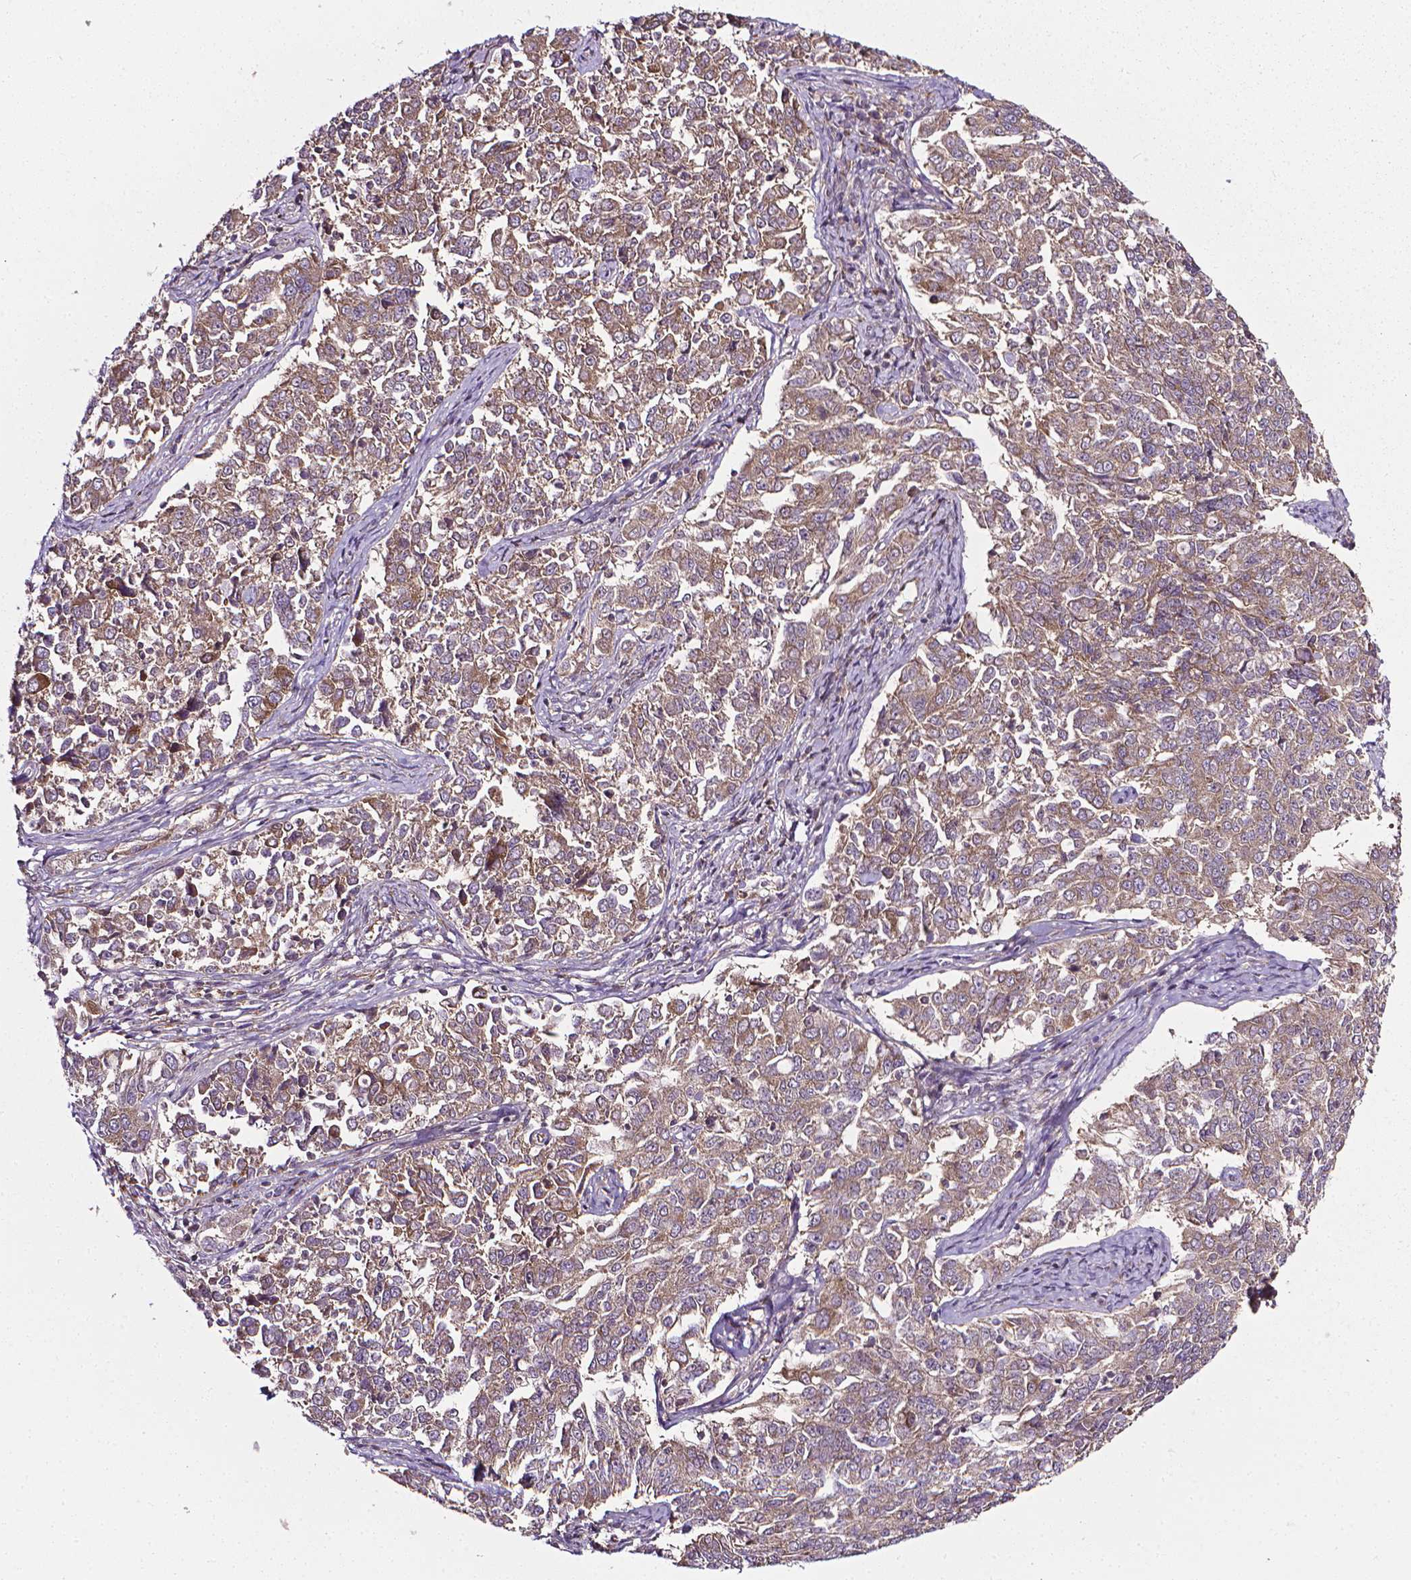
{"staining": {"intensity": "moderate", "quantity": ">75%", "location": "cytoplasmic/membranous"}, "tissue": "endometrial cancer", "cell_type": "Tumor cells", "image_type": "cancer", "snomed": [{"axis": "morphology", "description": "Adenocarcinoma, NOS"}, {"axis": "topography", "description": "Endometrium"}], "caption": "Immunohistochemical staining of endometrial cancer exhibits medium levels of moderate cytoplasmic/membranous positivity in about >75% of tumor cells. (brown staining indicates protein expression, while blue staining denotes nuclei).", "gene": "PRAG1", "patient": {"sex": "female", "age": 43}}